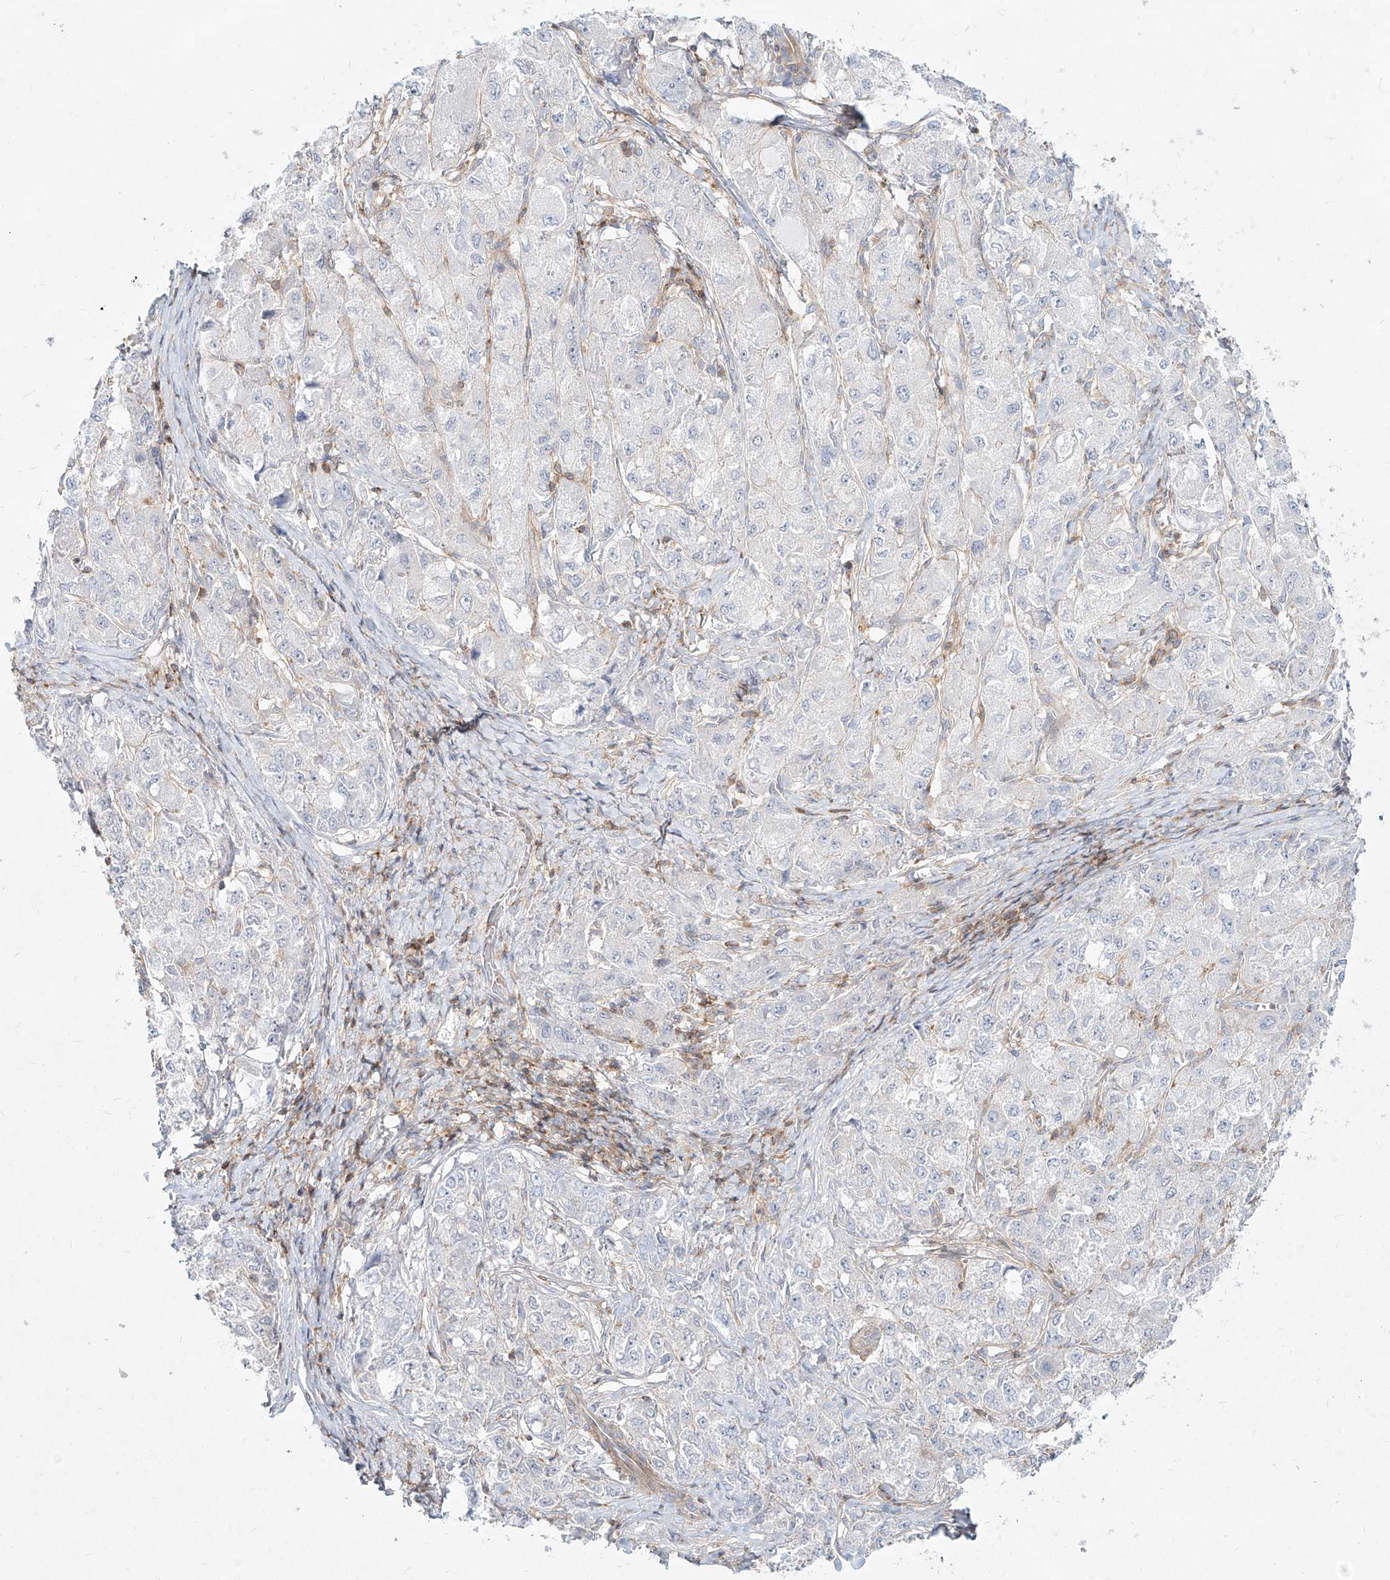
{"staining": {"intensity": "negative", "quantity": "none", "location": "none"}, "tissue": "liver cancer", "cell_type": "Tumor cells", "image_type": "cancer", "snomed": [{"axis": "morphology", "description": "Carcinoma, Hepatocellular, NOS"}, {"axis": "topography", "description": "Liver"}], "caption": "A histopathology image of liver cancer stained for a protein reveals no brown staining in tumor cells.", "gene": "SLC2A12", "patient": {"sex": "male", "age": 80}}